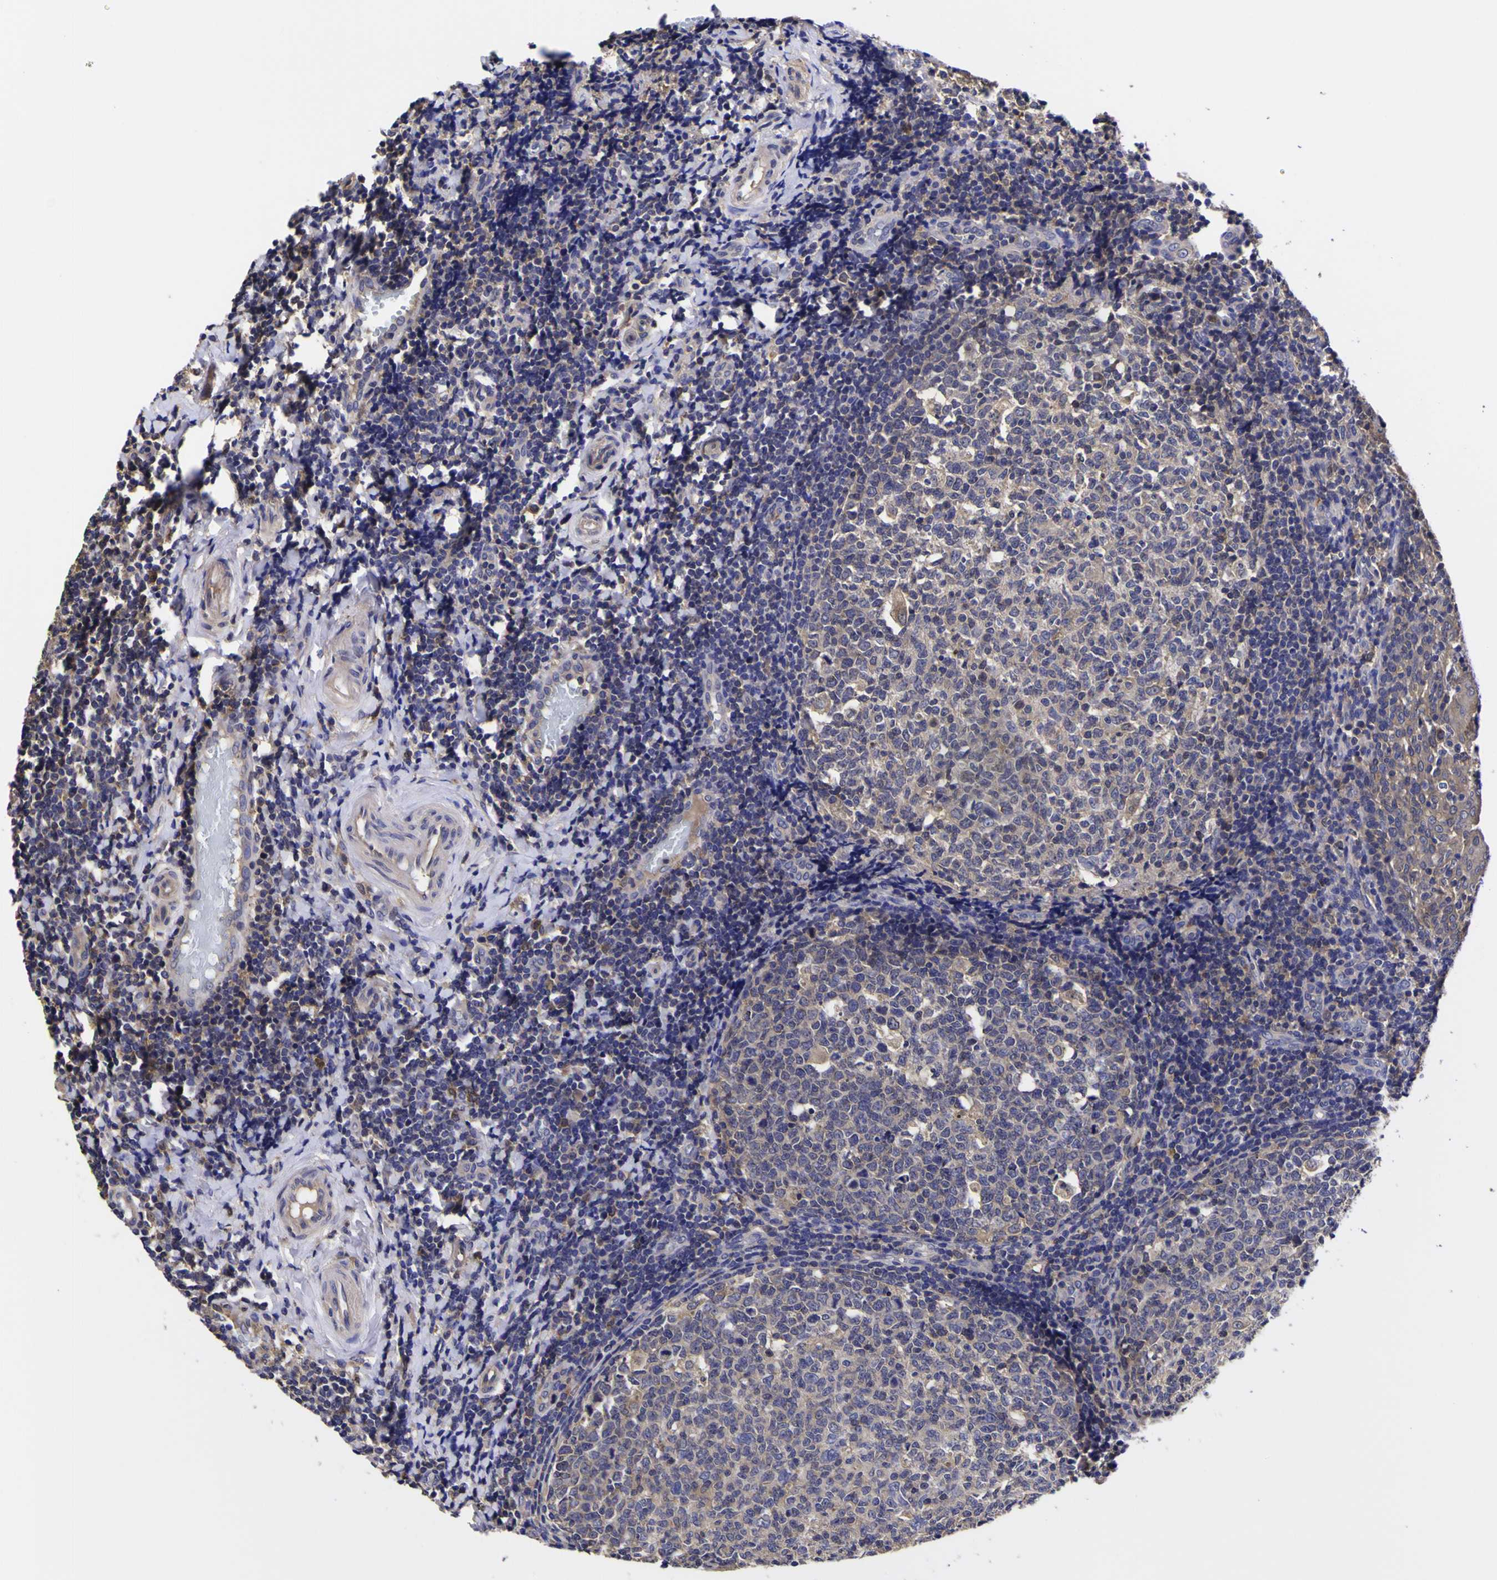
{"staining": {"intensity": "negative", "quantity": "none", "location": "none"}, "tissue": "tonsil", "cell_type": "Germinal center cells", "image_type": "normal", "snomed": [{"axis": "morphology", "description": "Normal tissue, NOS"}, {"axis": "topography", "description": "Tonsil"}], "caption": "The photomicrograph shows no significant positivity in germinal center cells of tonsil.", "gene": "MAPK14", "patient": {"sex": "female", "age": 19}}